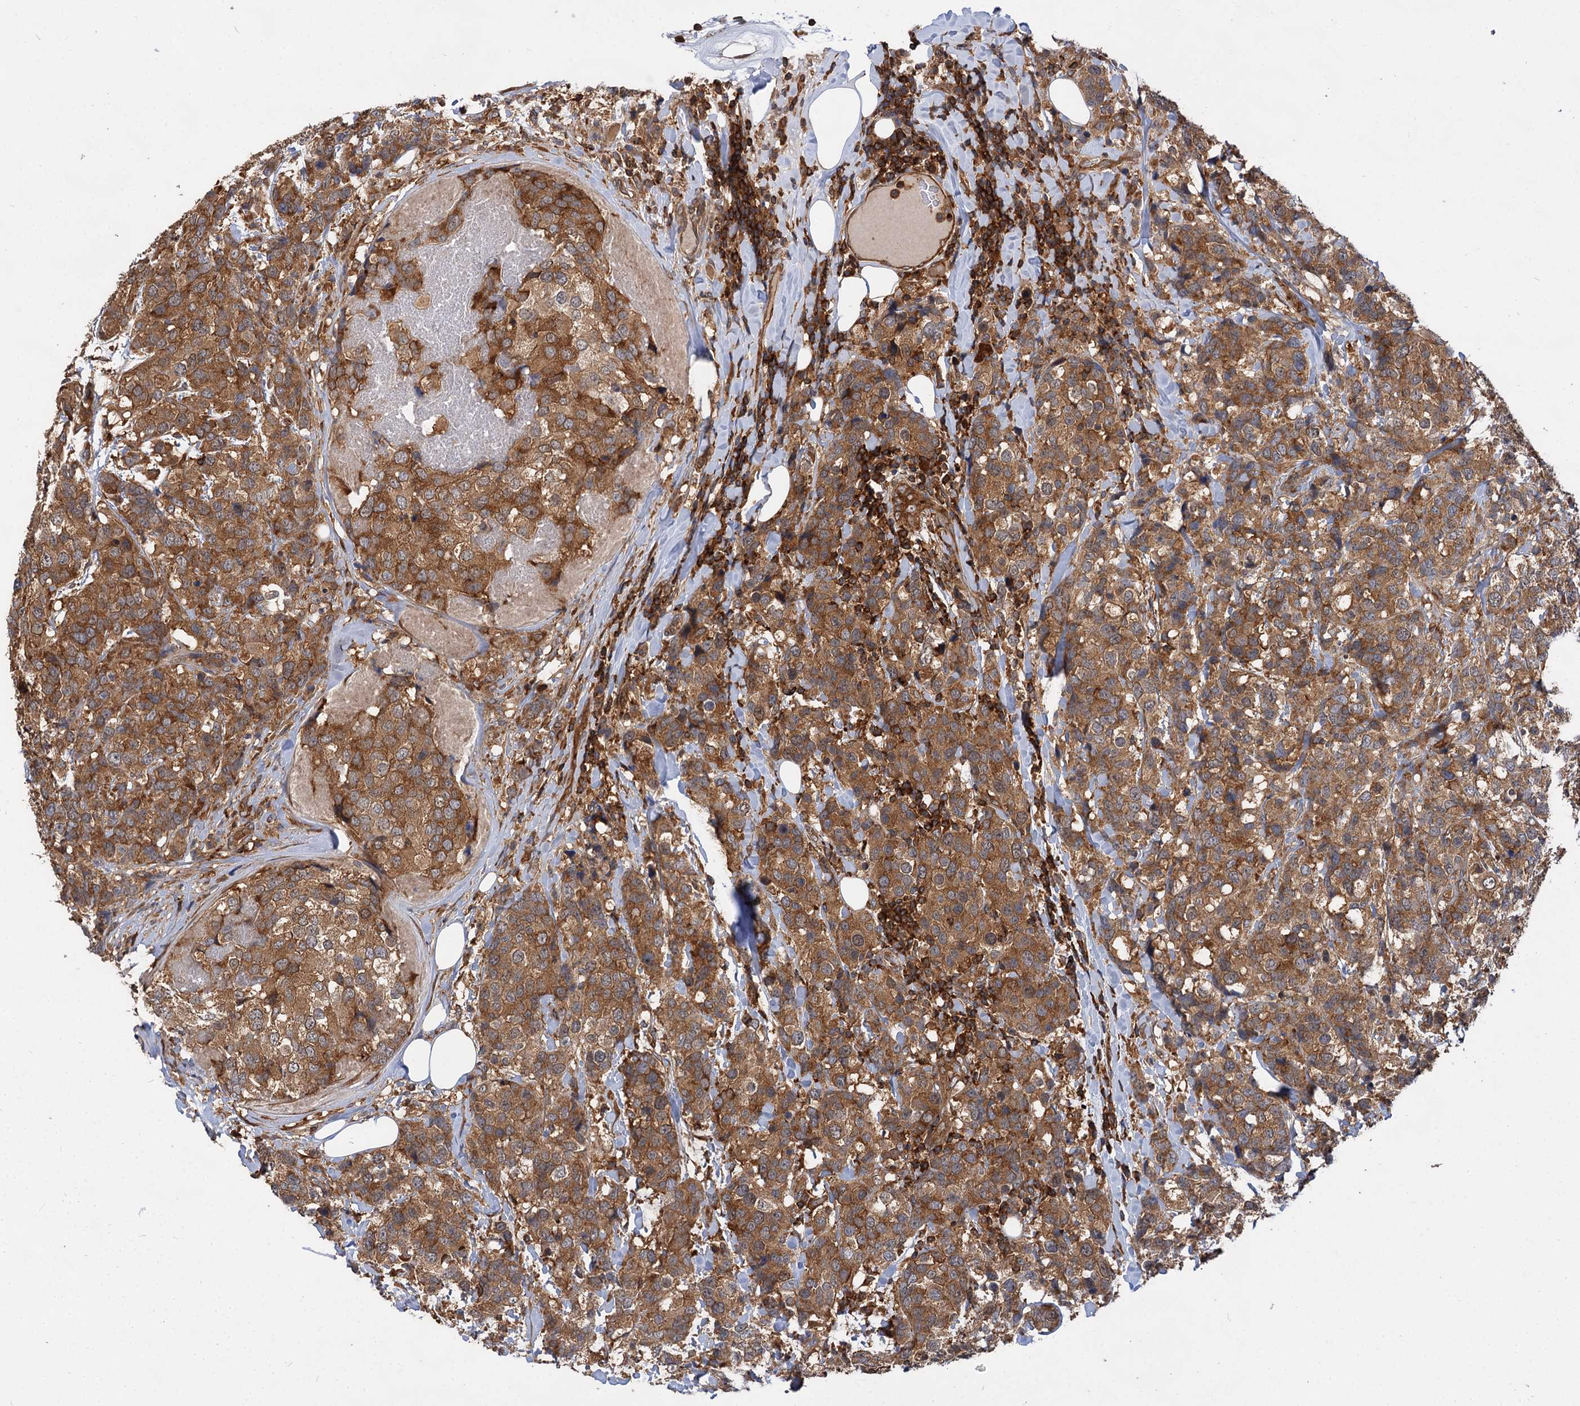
{"staining": {"intensity": "moderate", "quantity": ">75%", "location": "cytoplasmic/membranous"}, "tissue": "breast cancer", "cell_type": "Tumor cells", "image_type": "cancer", "snomed": [{"axis": "morphology", "description": "Lobular carcinoma"}, {"axis": "topography", "description": "Breast"}], "caption": "Human breast cancer (lobular carcinoma) stained with a protein marker reveals moderate staining in tumor cells.", "gene": "PACS1", "patient": {"sex": "female", "age": 59}}